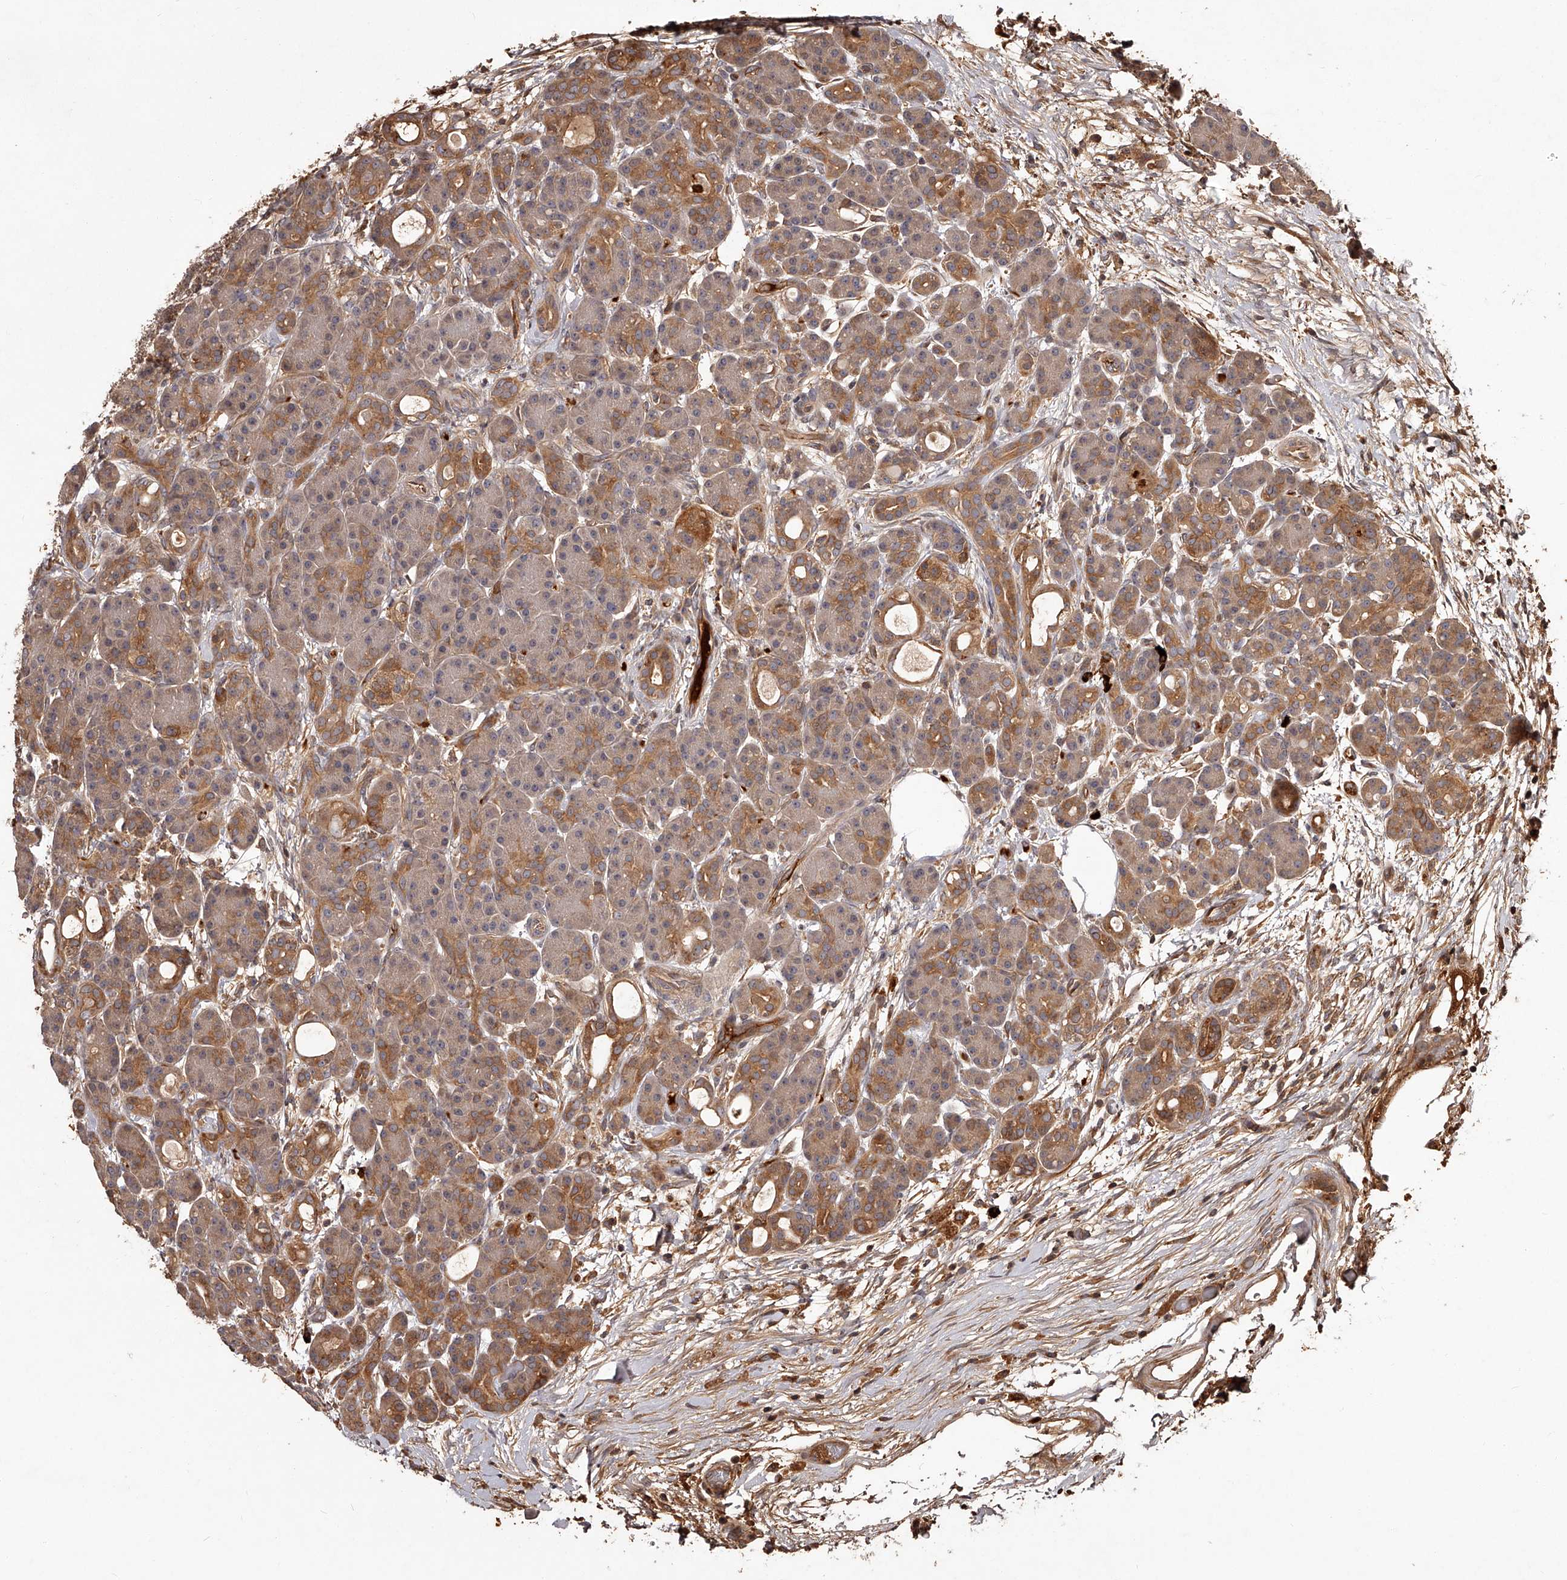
{"staining": {"intensity": "moderate", "quantity": "25%-75%", "location": "cytoplasmic/membranous"}, "tissue": "pancreas", "cell_type": "Exocrine glandular cells", "image_type": "normal", "snomed": [{"axis": "morphology", "description": "Normal tissue, NOS"}, {"axis": "topography", "description": "Pancreas"}], "caption": "Pancreas stained with a brown dye reveals moderate cytoplasmic/membranous positive positivity in approximately 25%-75% of exocrine glandular cells.", "gene": "CRYZL1", "patient": {"sex": "male", "age": 63}}